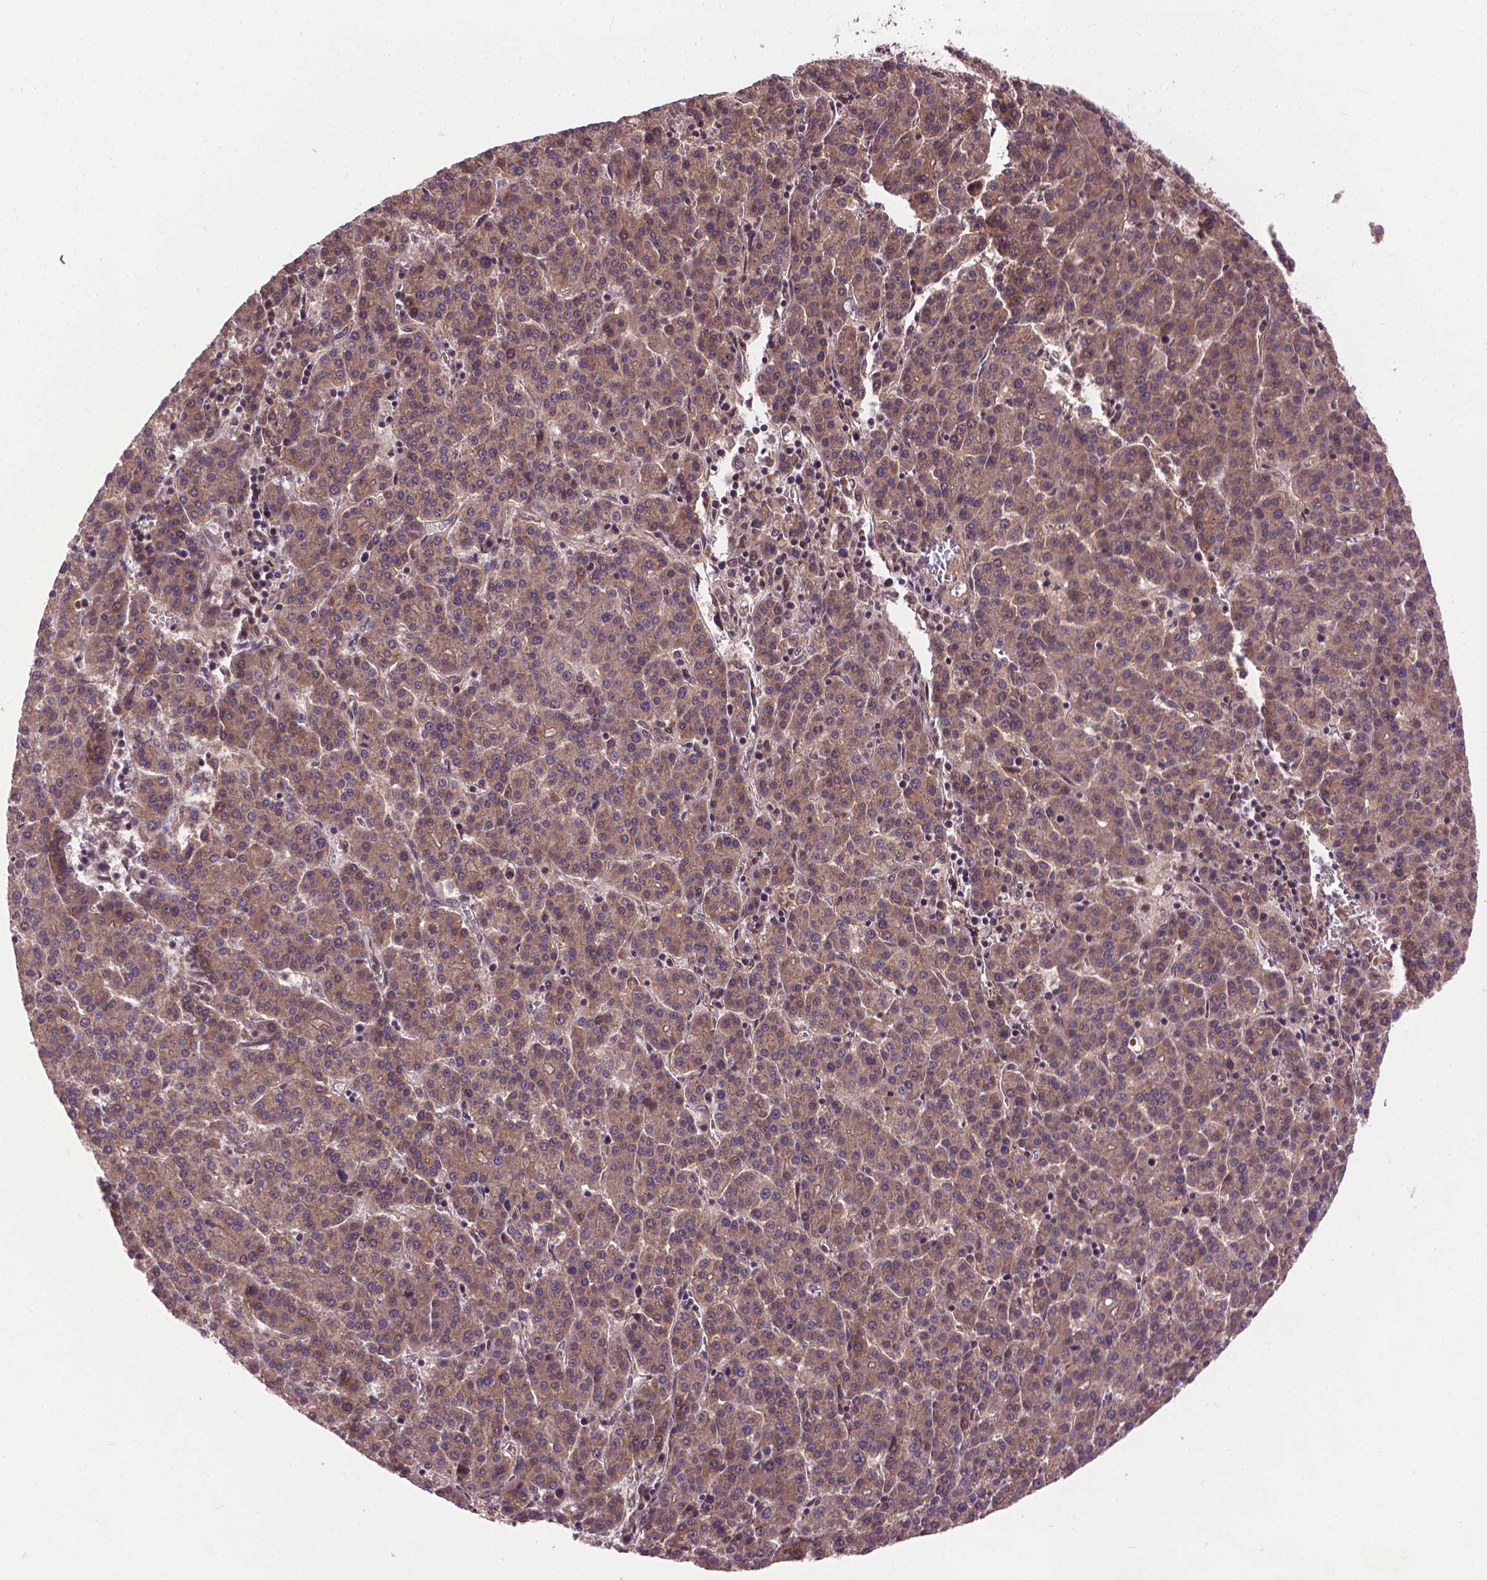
{"staining": {"intensity": "moderate", "quantity": ">75%", "location": "cytoplasmic/membranous"}, "tissue": "liver cancer", "cell_type": "Tumor cells", "image_type": "cancer", "snomed": [{"axis": "morphology", "description": "Carcinoma, Hepatocellular, NOS"}, {"axis": "topography", "description": "Liver"}], "caption": "Moderate cytoplasmic/membranous expression for a protein is identified in approximately >75% of tumor cells of hepatocellular carcinoma (liver) using immunohistochemistry.", "gene": "ZNF616", "patient": {"sex": "female", "age": 58}}